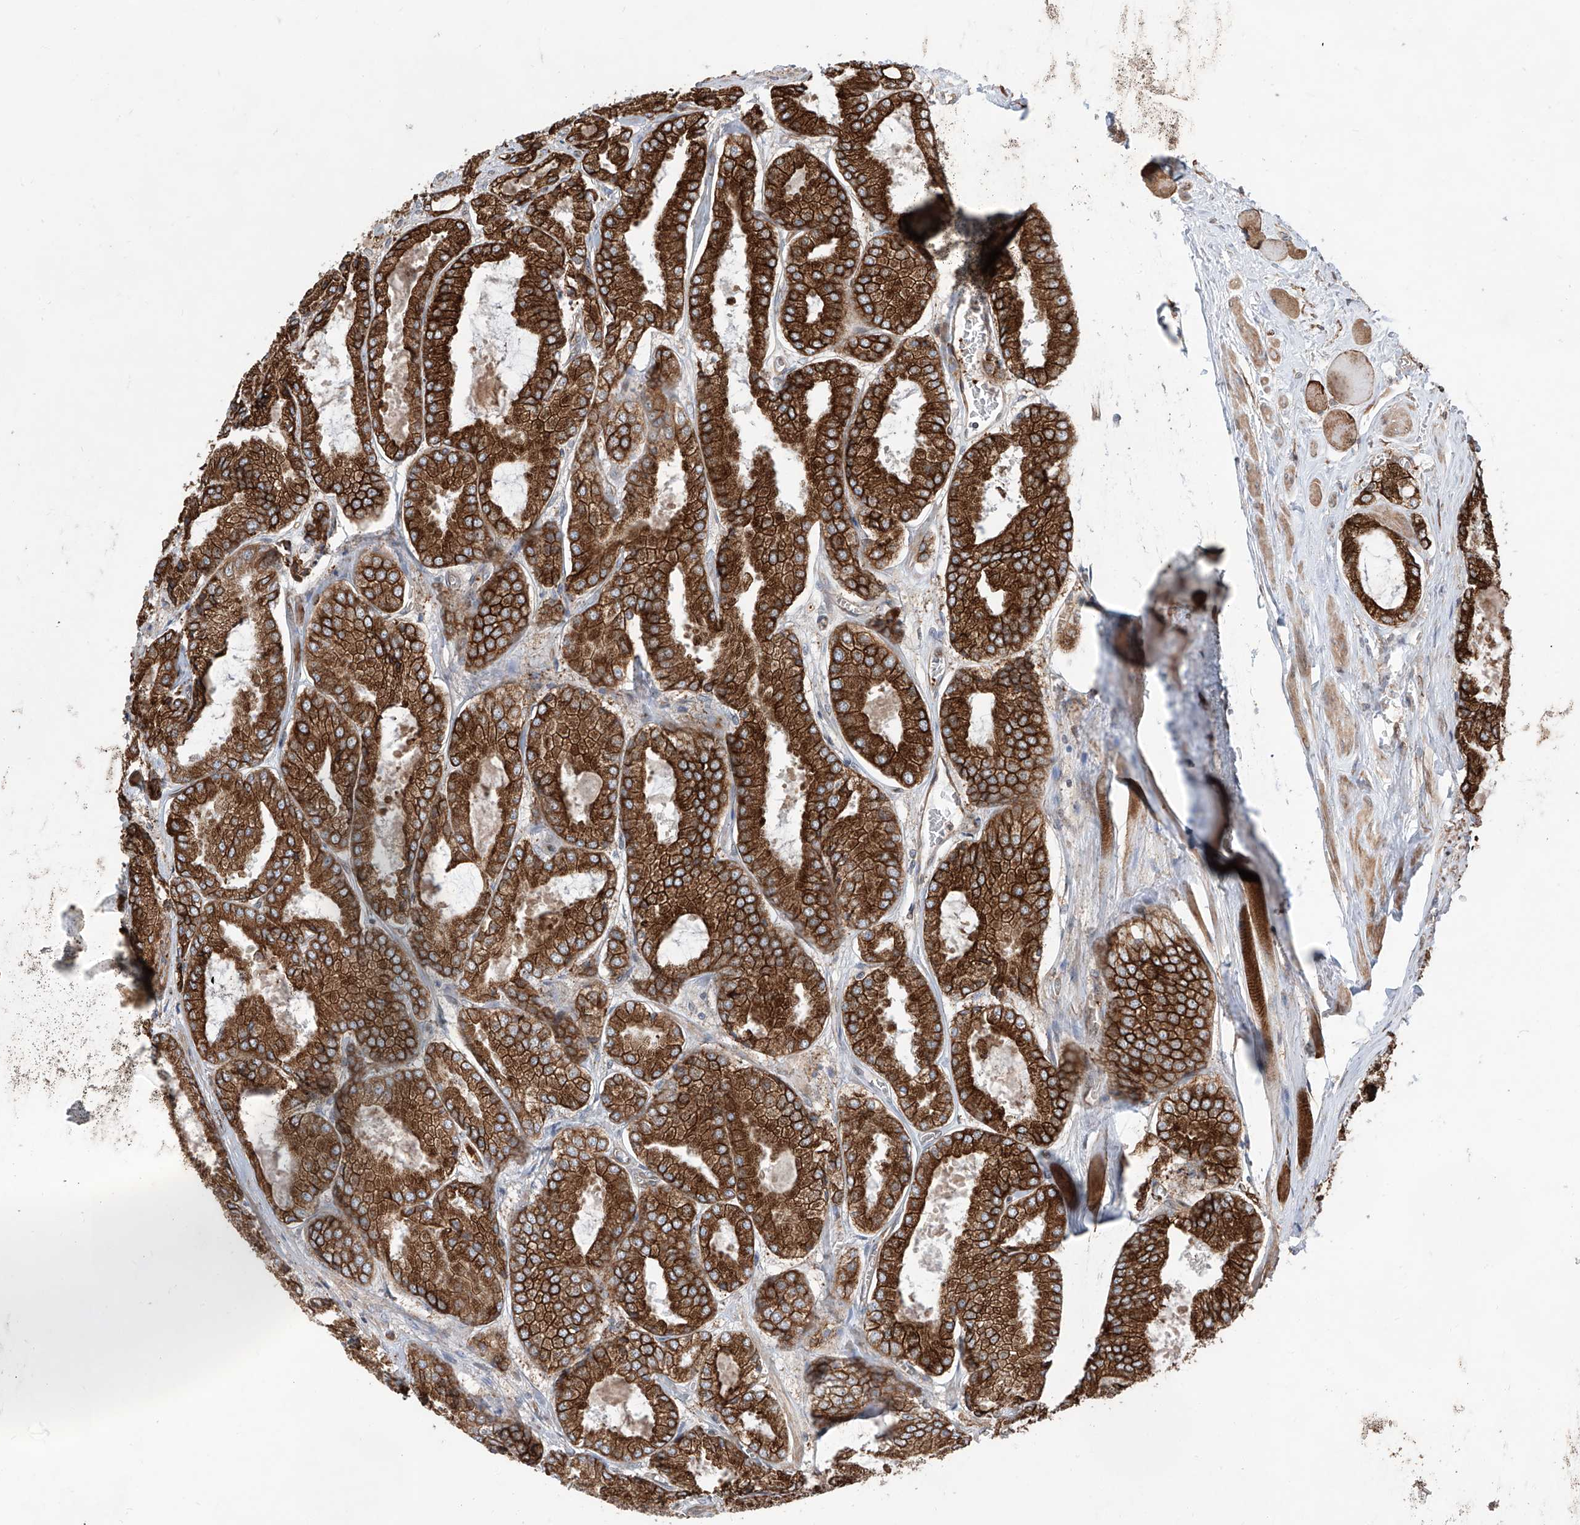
{"staining": {"intensity": "strong", "quantity": ">75%", "location": "cytoplasmic/membranous"}, "tissue": "prostate cancer", "cell_type": "Tumor cells", "image_type": "cancer", "snomed": [{"axis": "morphology", "description": "Adenocarcinoma, Low grade"}, {"axis": "topography", "description": "Prostate"}], "caption": "IHC of prostate cancer displays high levels of strong cytoplasmic/membranous positivity in about >75% of tumor cells.", "gene": "APAF1", "patient": {"sex": "male", "age": 67}}